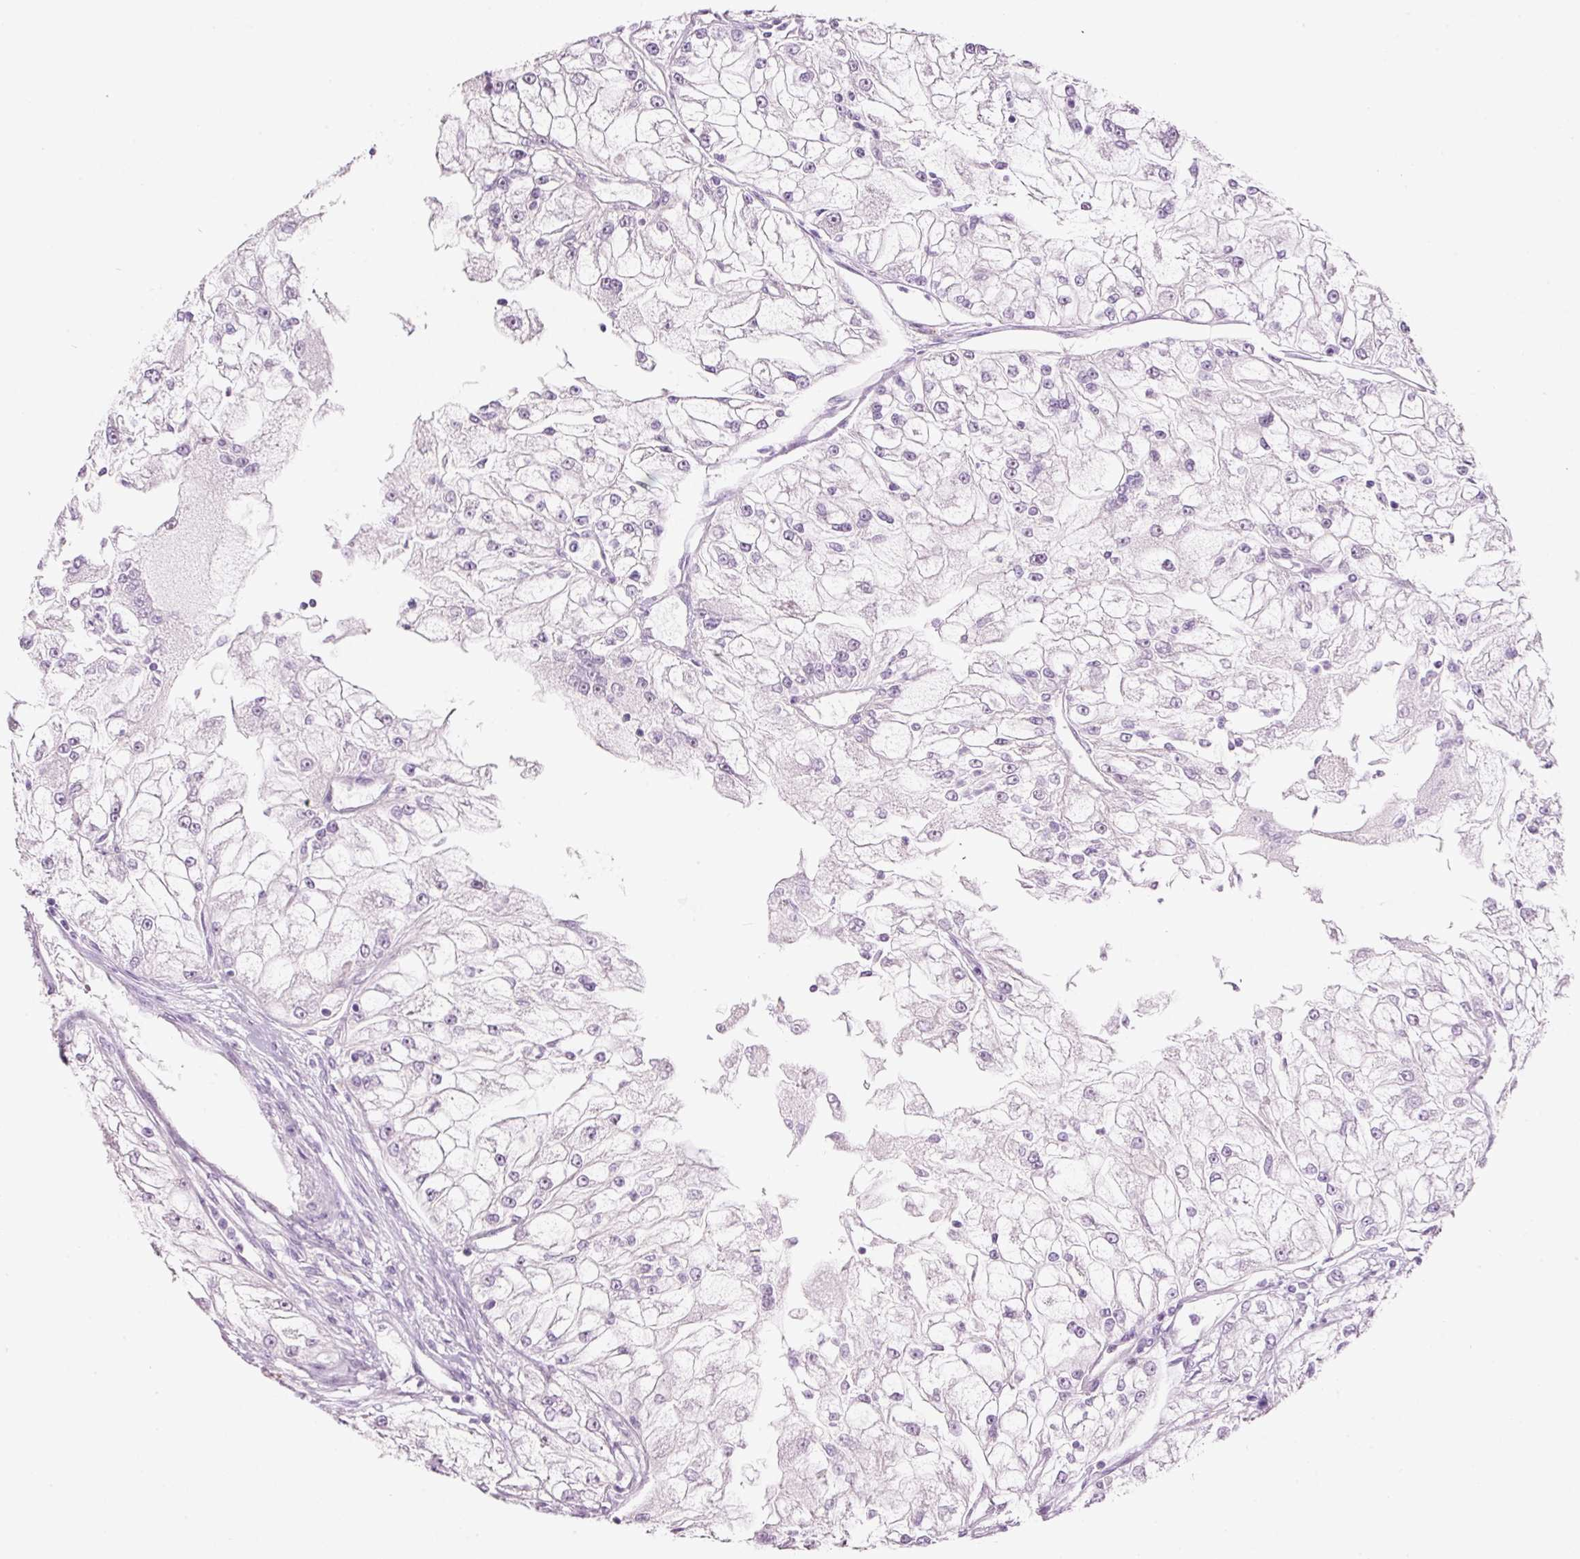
{"staining": {"intensity": "negative", "quantity": "none", "location": "none"}, "tissue": "renal cancer", "cell_type": "Tumor cells", "image_type": "cancer", "snomed": [{"axis": "morphology", "description": "Adenocarcinoma, NOS"}, {"axis": "topography", "description": "Kidney"}], "caption": "Tumor cells are negative for protein expression in human adenocarcinoma (renal).", "gene": "GCG", "patient": {"sex": "female", "age": 72}}